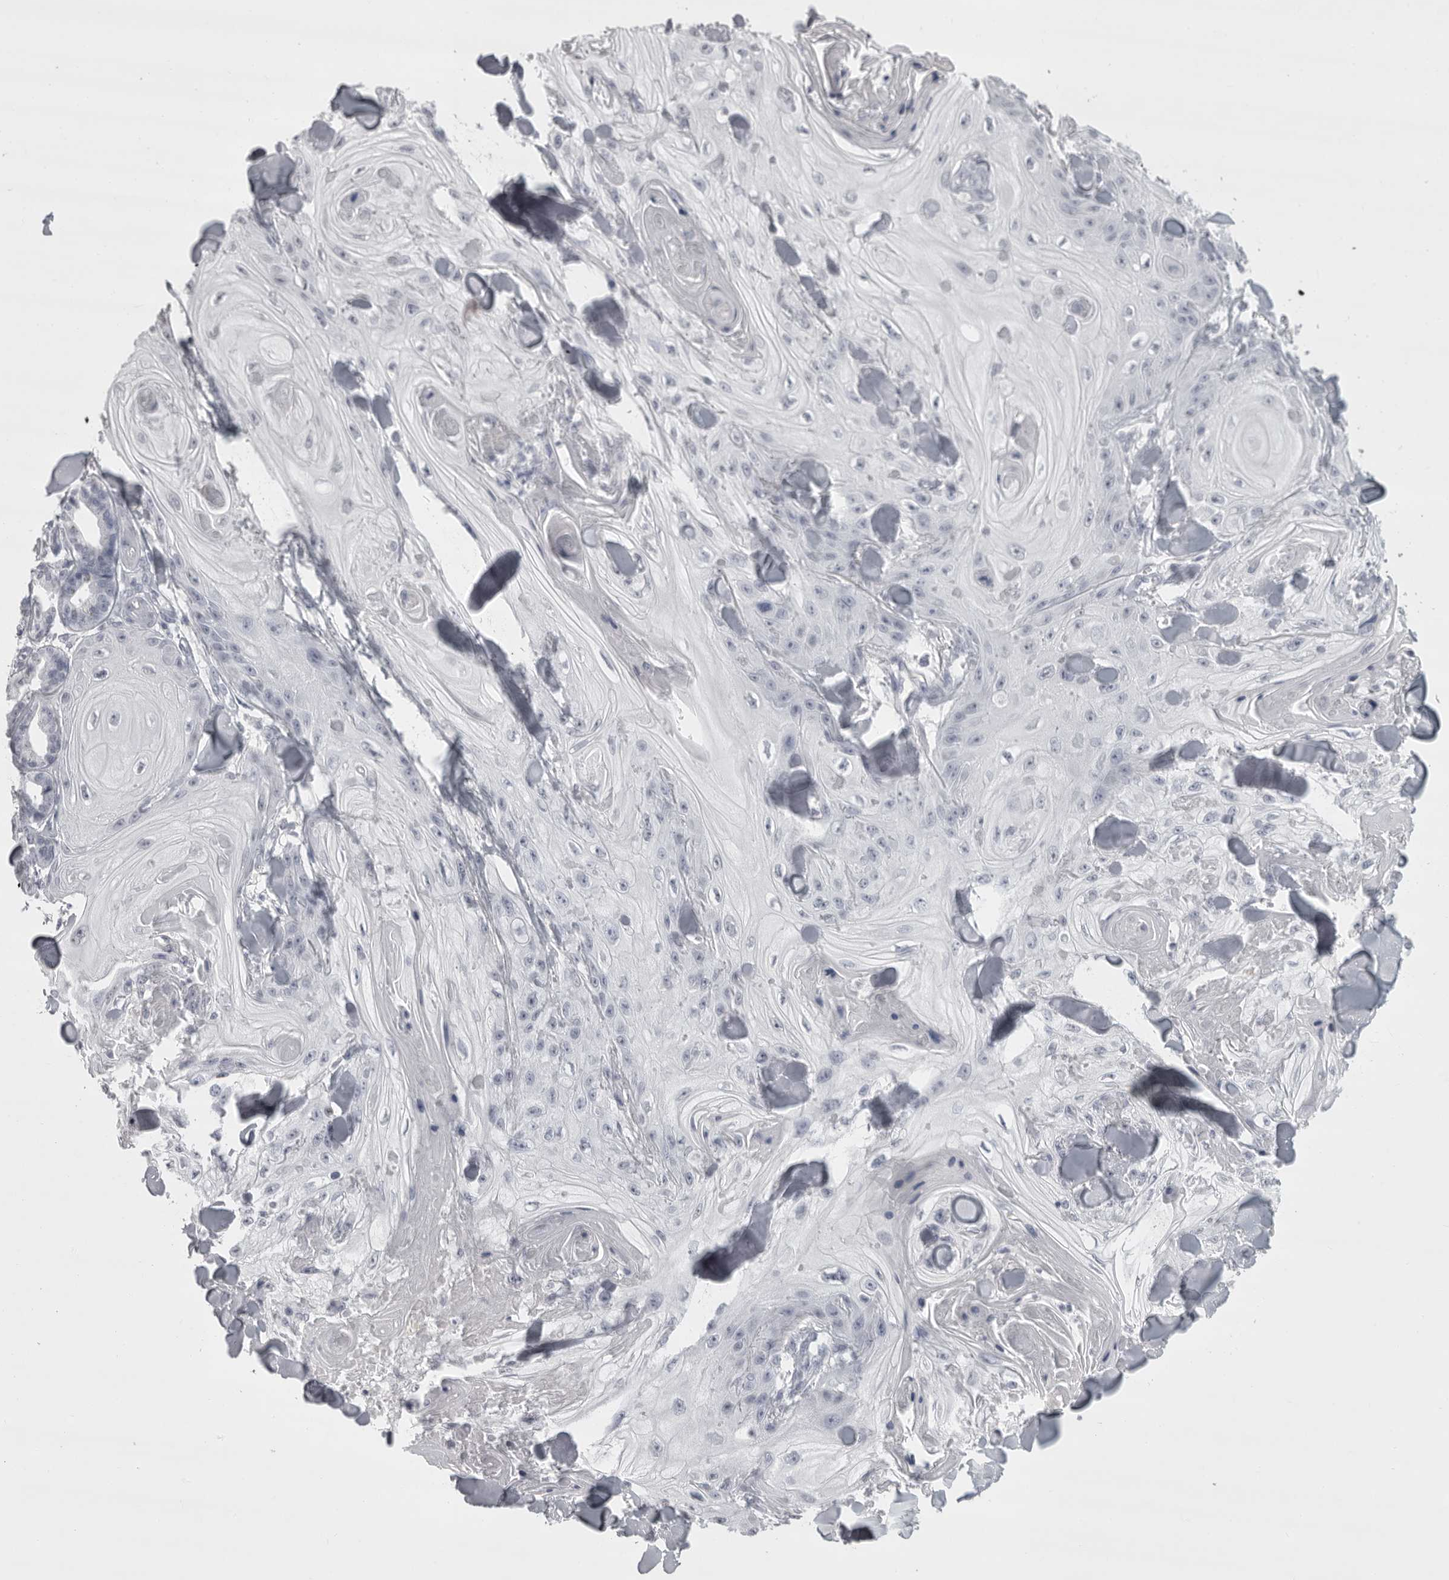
{"staining": {"intensity": "negative", "quantity": "none", "location": "none"}, "tissue": "skin cancer", "cell_type": "Tumor cells", "image_type": "cancer", "snomed": [{"axis": "morphology", "description": "Squamous cell carcinoma, NOS"}, {"axis": "topography", "description": "Skin"}], "caption": "This is a photomicrograph of IHC staining of skin cancer (squamous cell carcinoma), which shows no positivity in tumor cells. (DAB (3,3'-diaminobenzidine) immunohistochemistry (IHC) with hematoxylin counter stain).", "gene": "GNLY", "patient": {"sex": "male", "age": 74}}